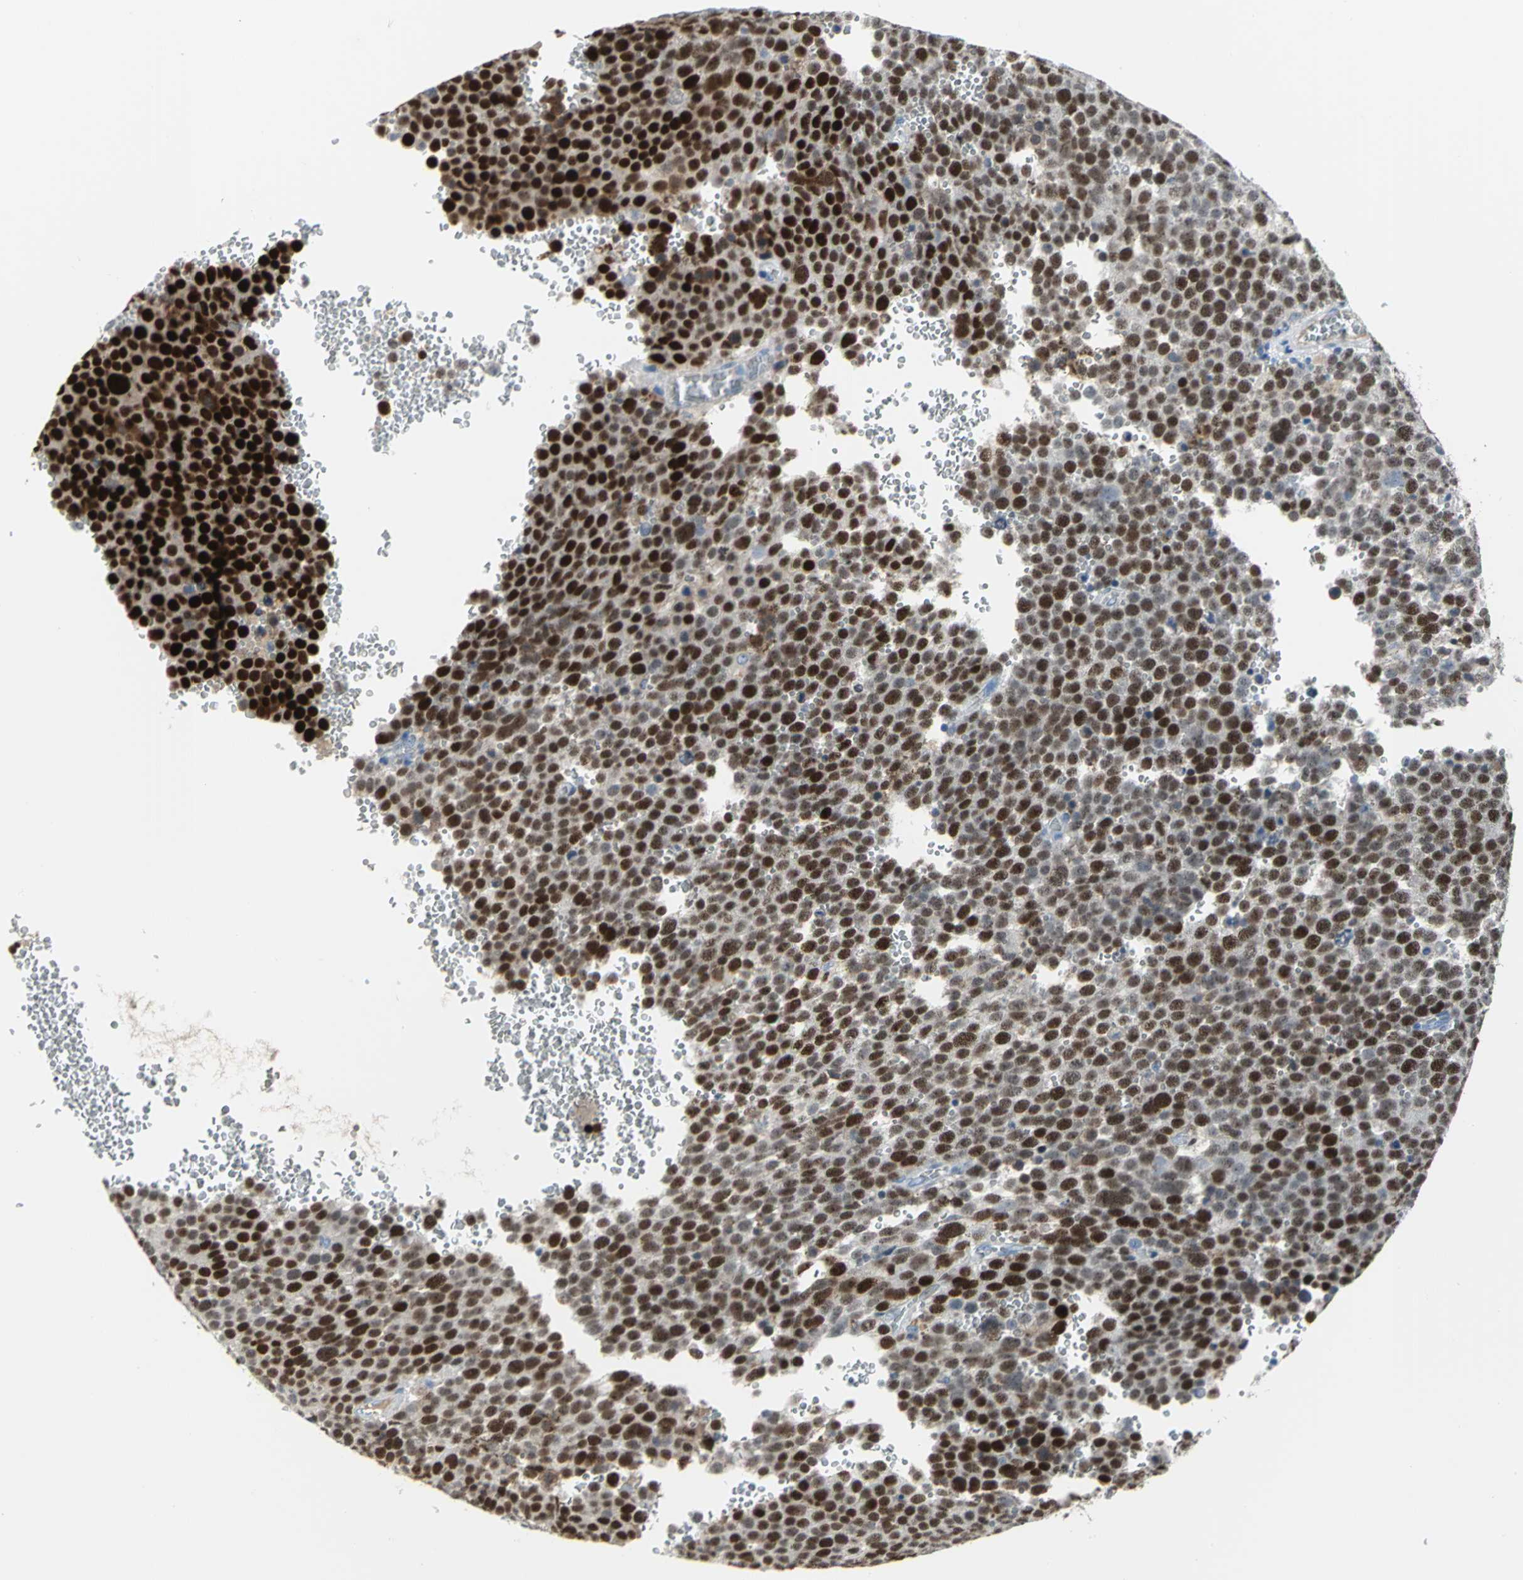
{"staining": {"intensity": "strong", "quantity": ">75%", "location": "nuclear"}, "tissue": "testis cancer", "cell_type": "Tumor cells", "image_type": "cancer", "snomed": [{"axis": "morphology", "description": "Seminoma, NOS"}, {"axis": "topography", "description": "Testis"}], "caption": "Tumor cells display strong nuclear expression in about >75% of cells in testis cancer. (DAB IHC, brown staining for protein, blue staining for nuclei).", "gene": "MCM4", "patient": {"sex": "male", "age": 71}}